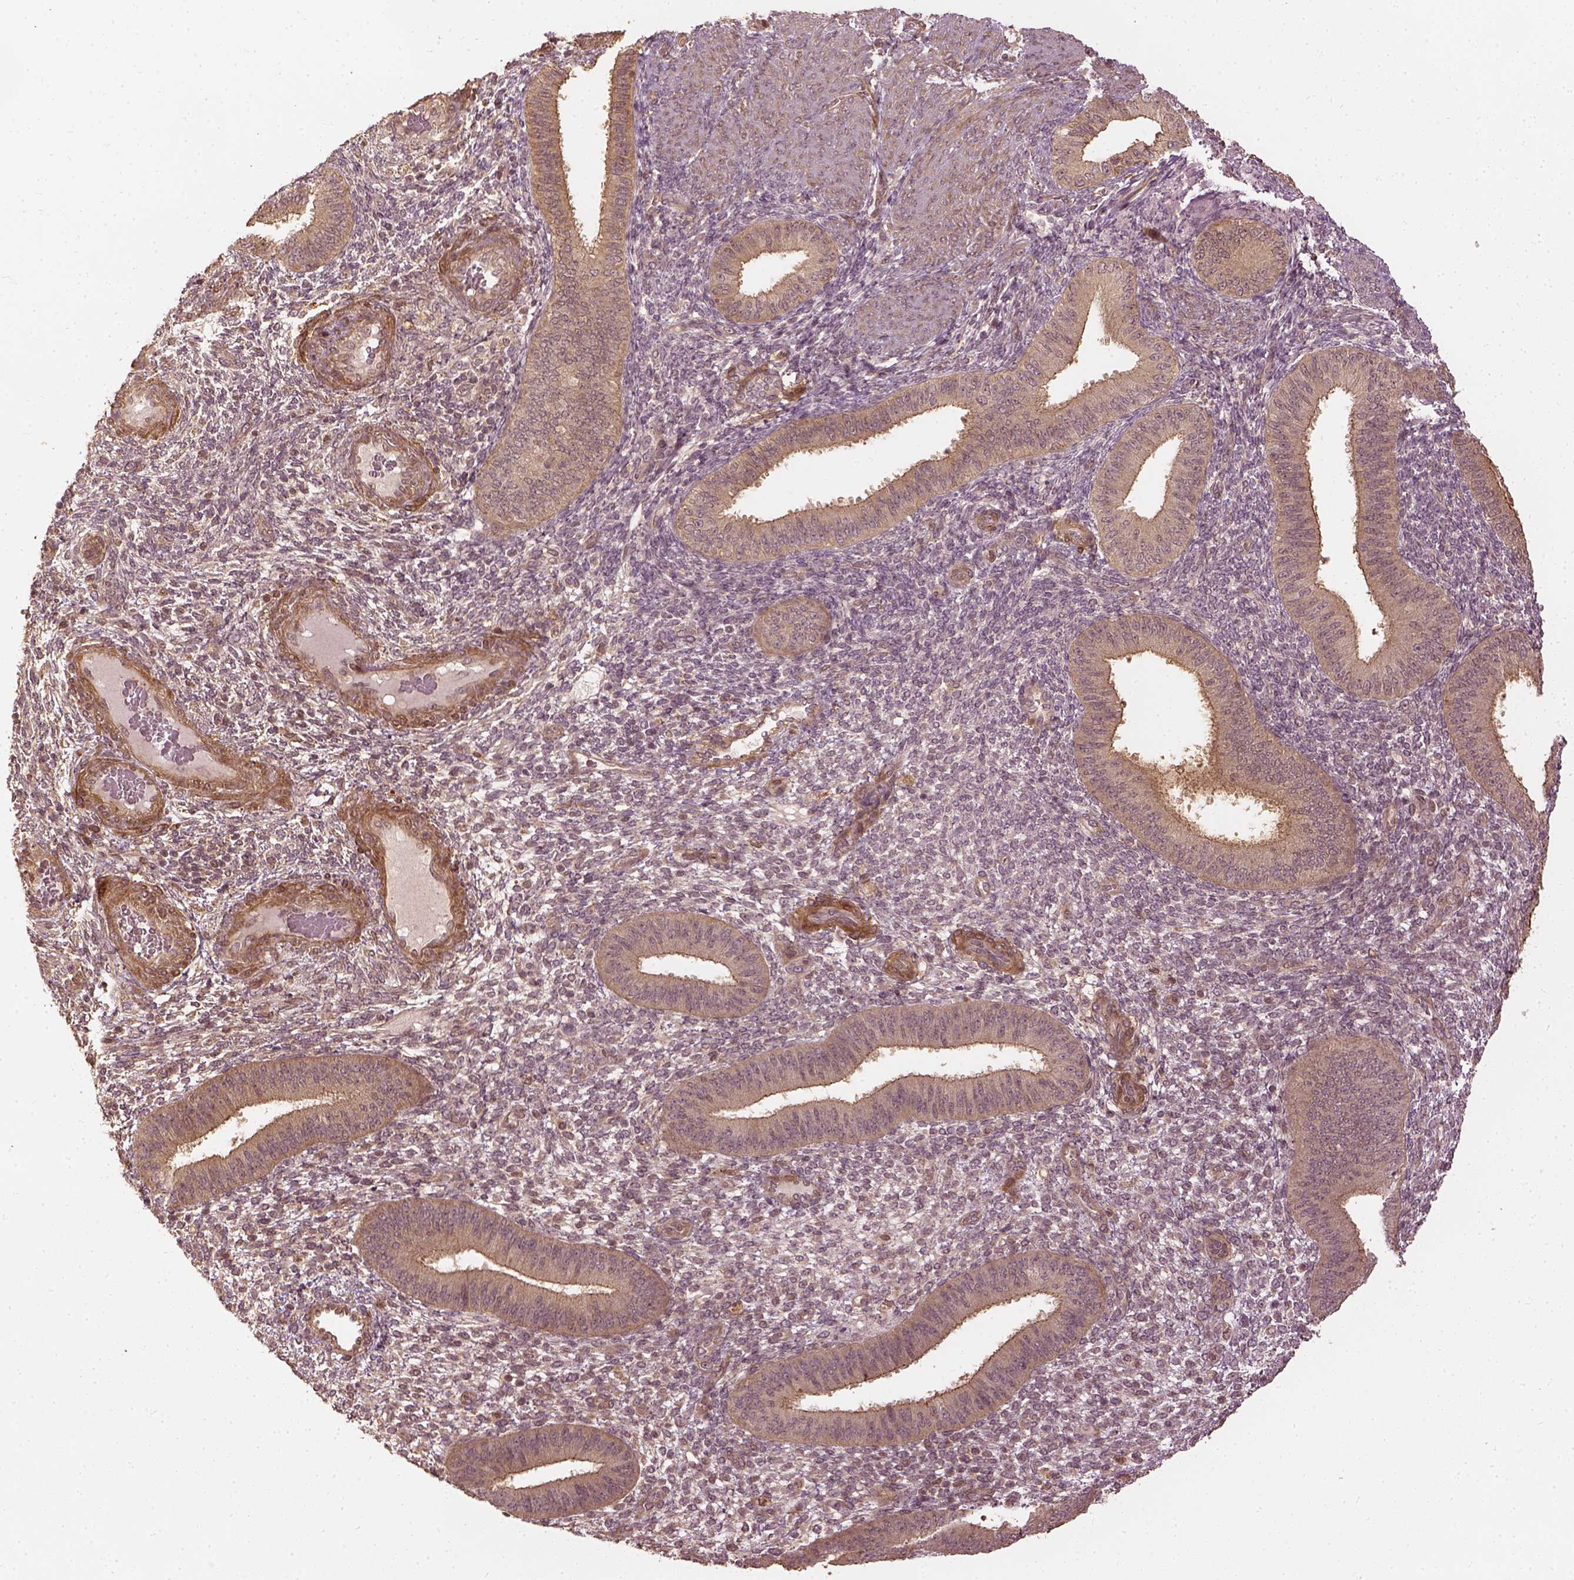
{"staining": {"intensity": "moderate", "quantity": "<25%", "location": "cytoplasmic/membranous"}, "tissue": "endometrium", "cell_type": "Cells in endometrial stroma", "image_type": "normal", "snomed": [{"axis": "morphology", "description": "Normal tissue, NOS"}, {"axis": "topography", "description": "Endometrium"}], "caption": "About <25% of cells in endometrial stroma in benign human endometrium show moderate cytoplasmic/membranous protein staining as visualized by brown immunohistochemical staining.", "gene": "VEGFA", "patient": {"sex": "female", "age": 39}}